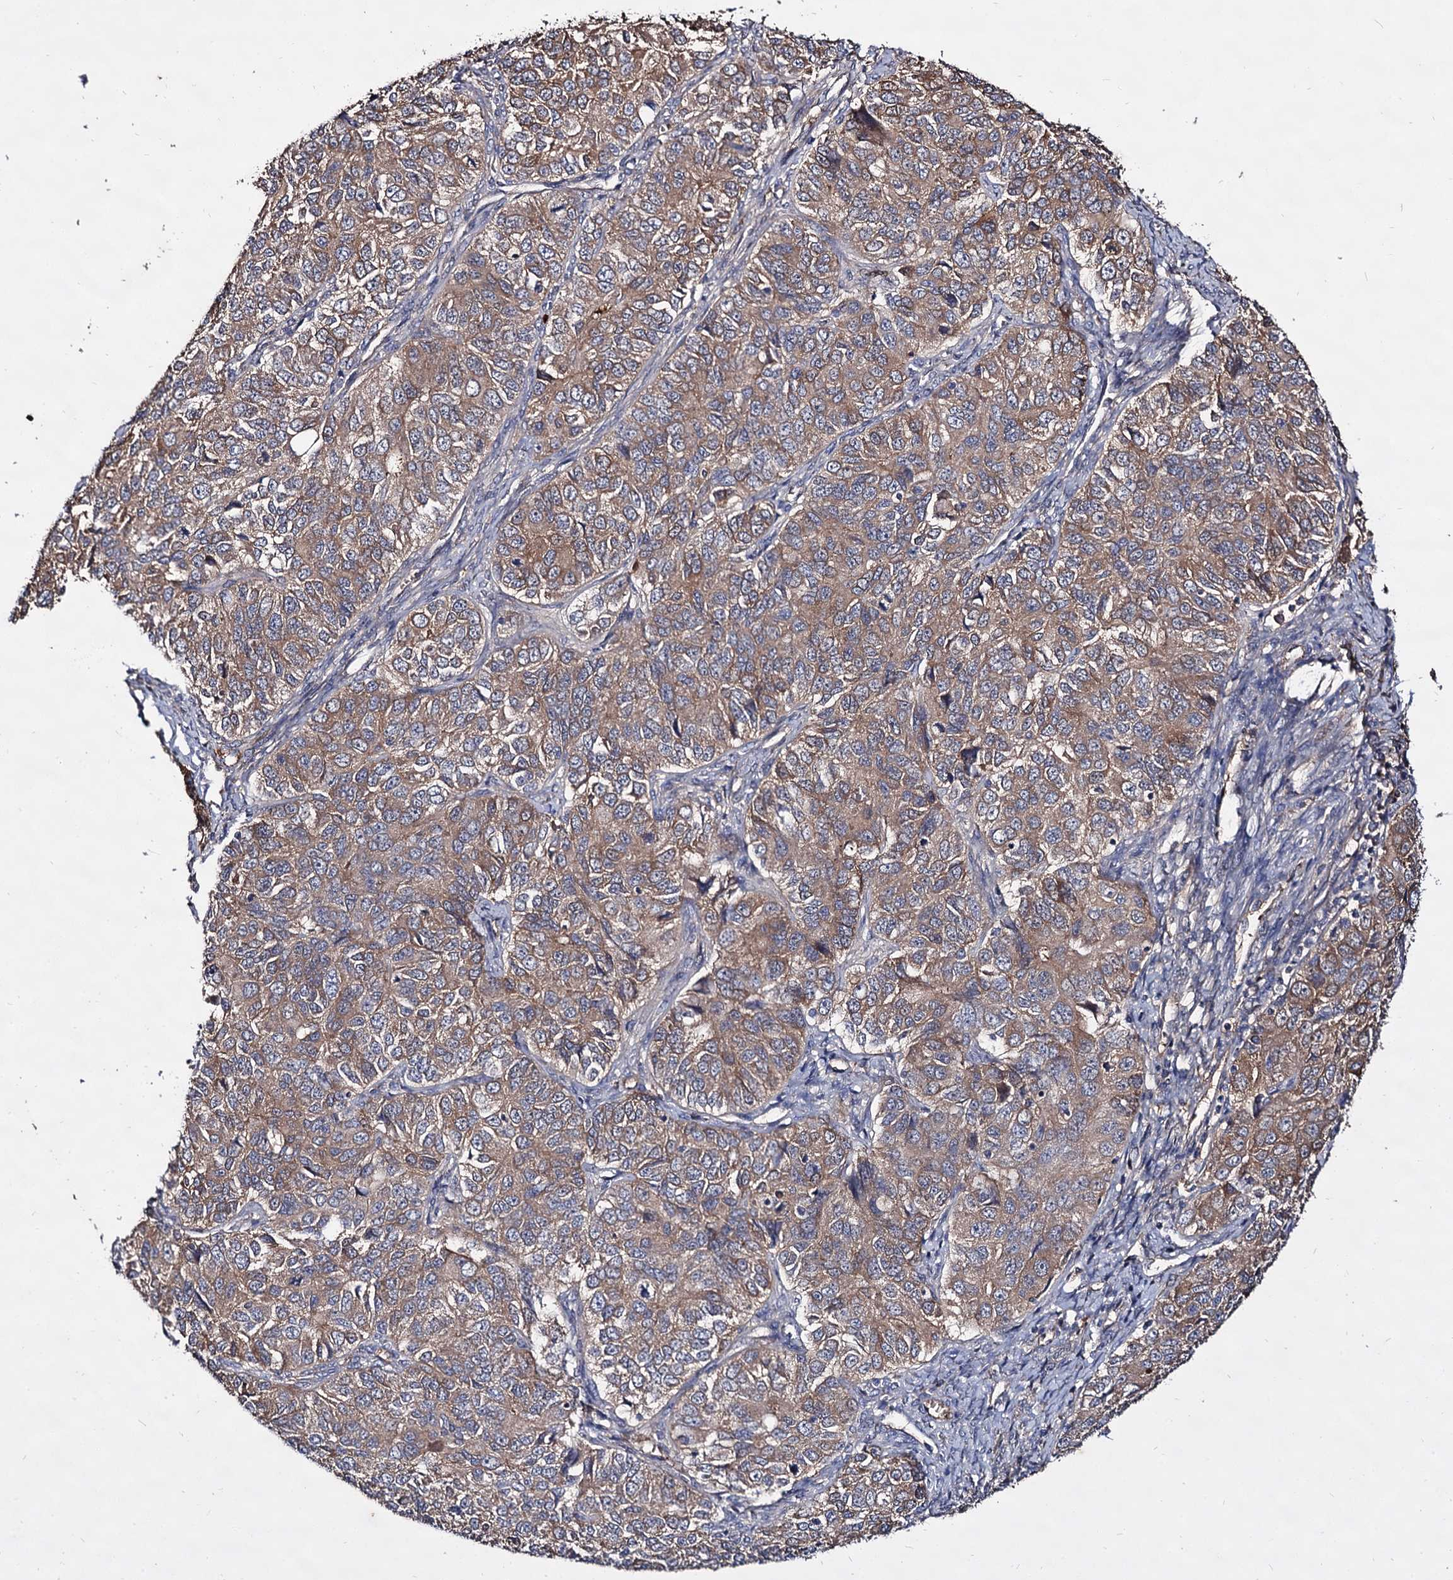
{"staining": {"intensity": "moderate", "quantity": ">75%", "location": "cytoplasmic/membranous"}, "tissue": "ovarian cancer", "cell_type": "Tumor cells", "image_type": "cancer", "snomed": [{"axis": "morphology", "description": "Carcinoma, endometroid"}, {"axis": "topography", "description": "Ovary"}], "caption": "Ovarian cancer tissue shows moderate cytoplasmic/membranous expression in about >75% of tumor cells (DAB IHC with brightfield microscopy, high magnification).", "gene": "ARFIP2", "patient": {"sex": "female", "age": 51}}